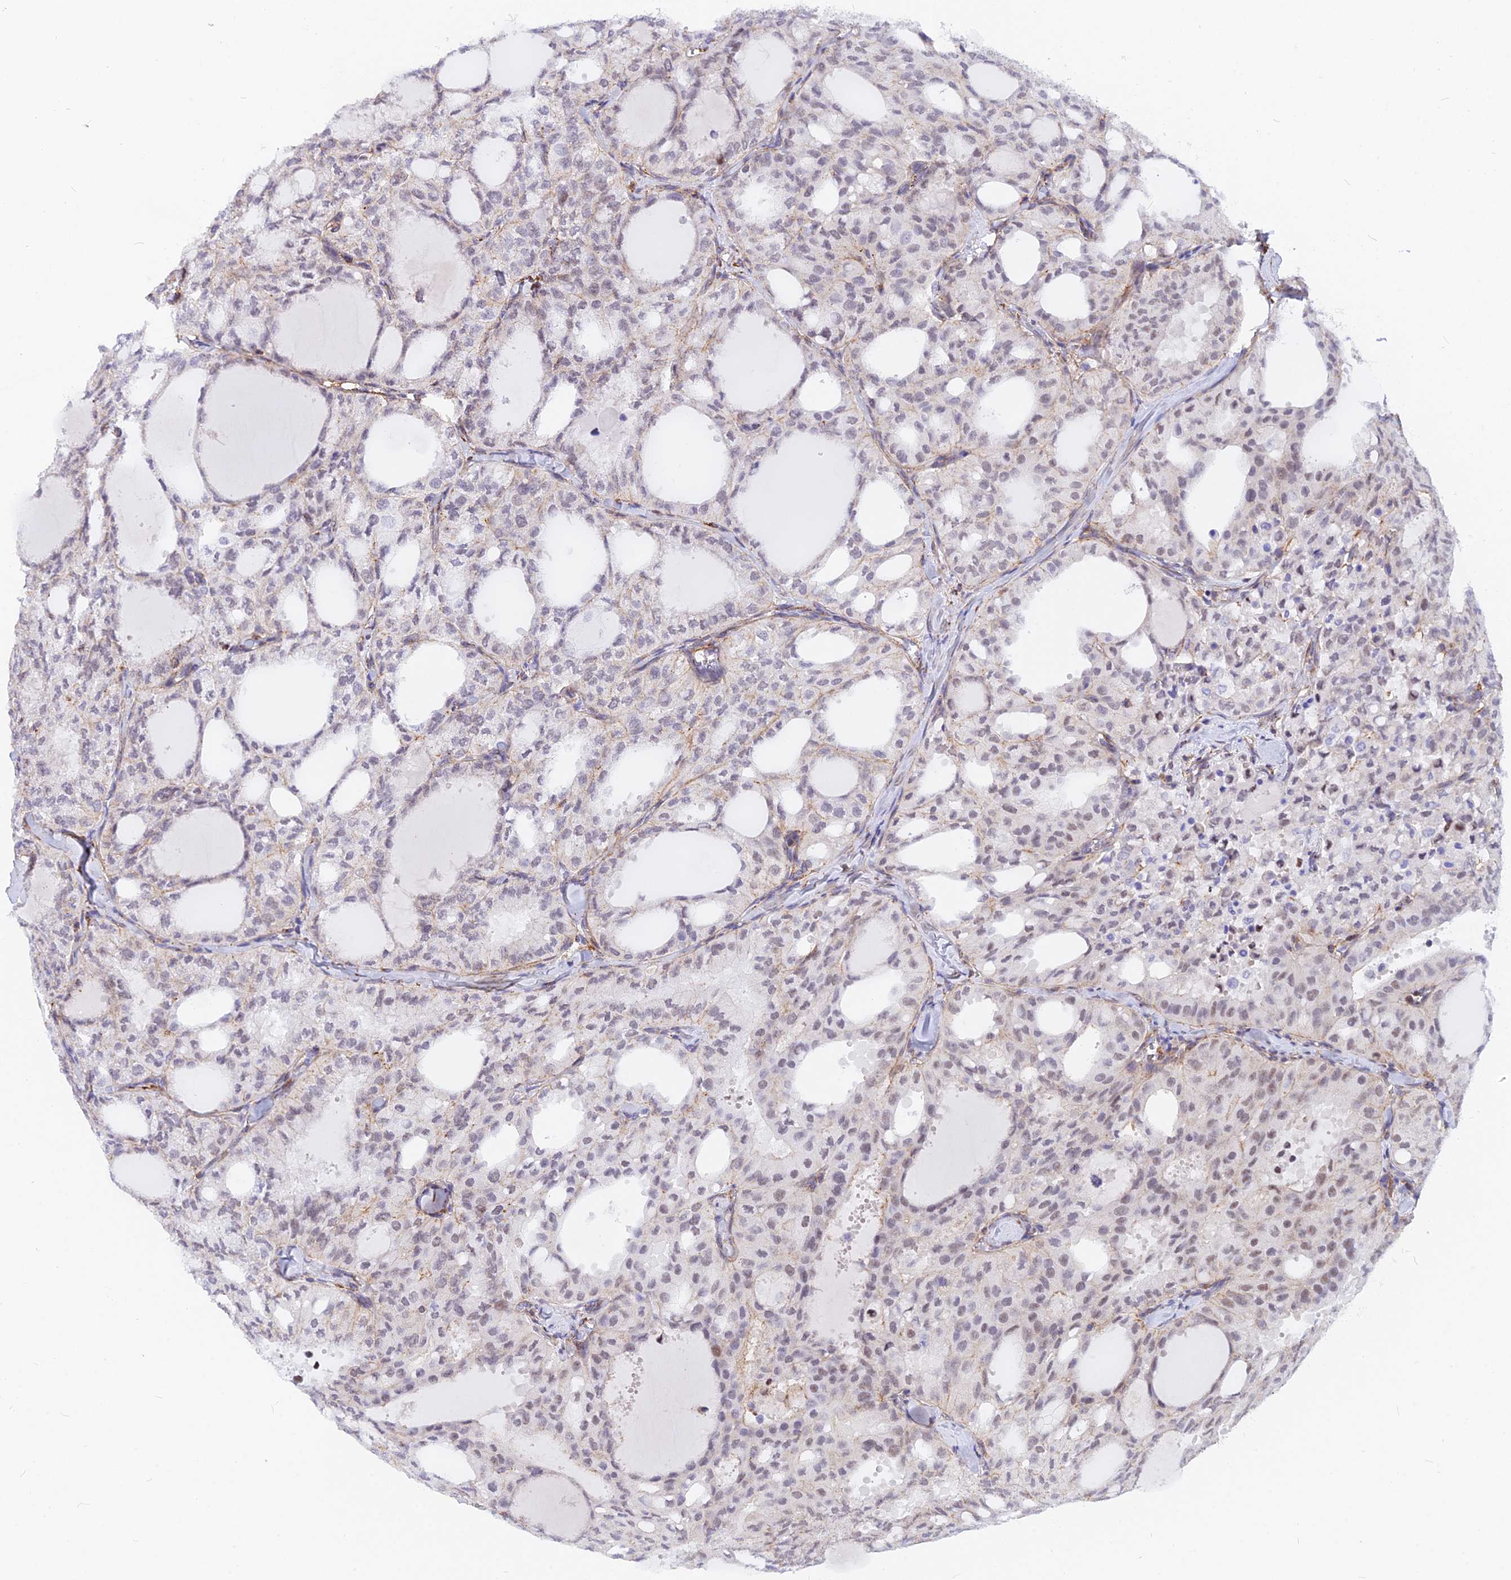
{"staining": {"intensity": "weak", "quantity": "25%-75%", "location": "nuclear"}, "tissue": "thyroid cancer", "cell_type": "Tumor cells", "image_type": "cancer", "snomed": [{"axis": "morphology", "description": "Follicular adenoma carcinoma, NOS"}, {"axis": "topography", "description": "Thyroid gland"}], "caption": "Immunohistochemistry (IHC) image of human thyroid cancer stained for a protein (brown), which shows low levels of weak nuclear staining in about 25%-75% of tumor cells.", "gene": "VSTM2L", "patient": {"sex": "male", "age": 75}}